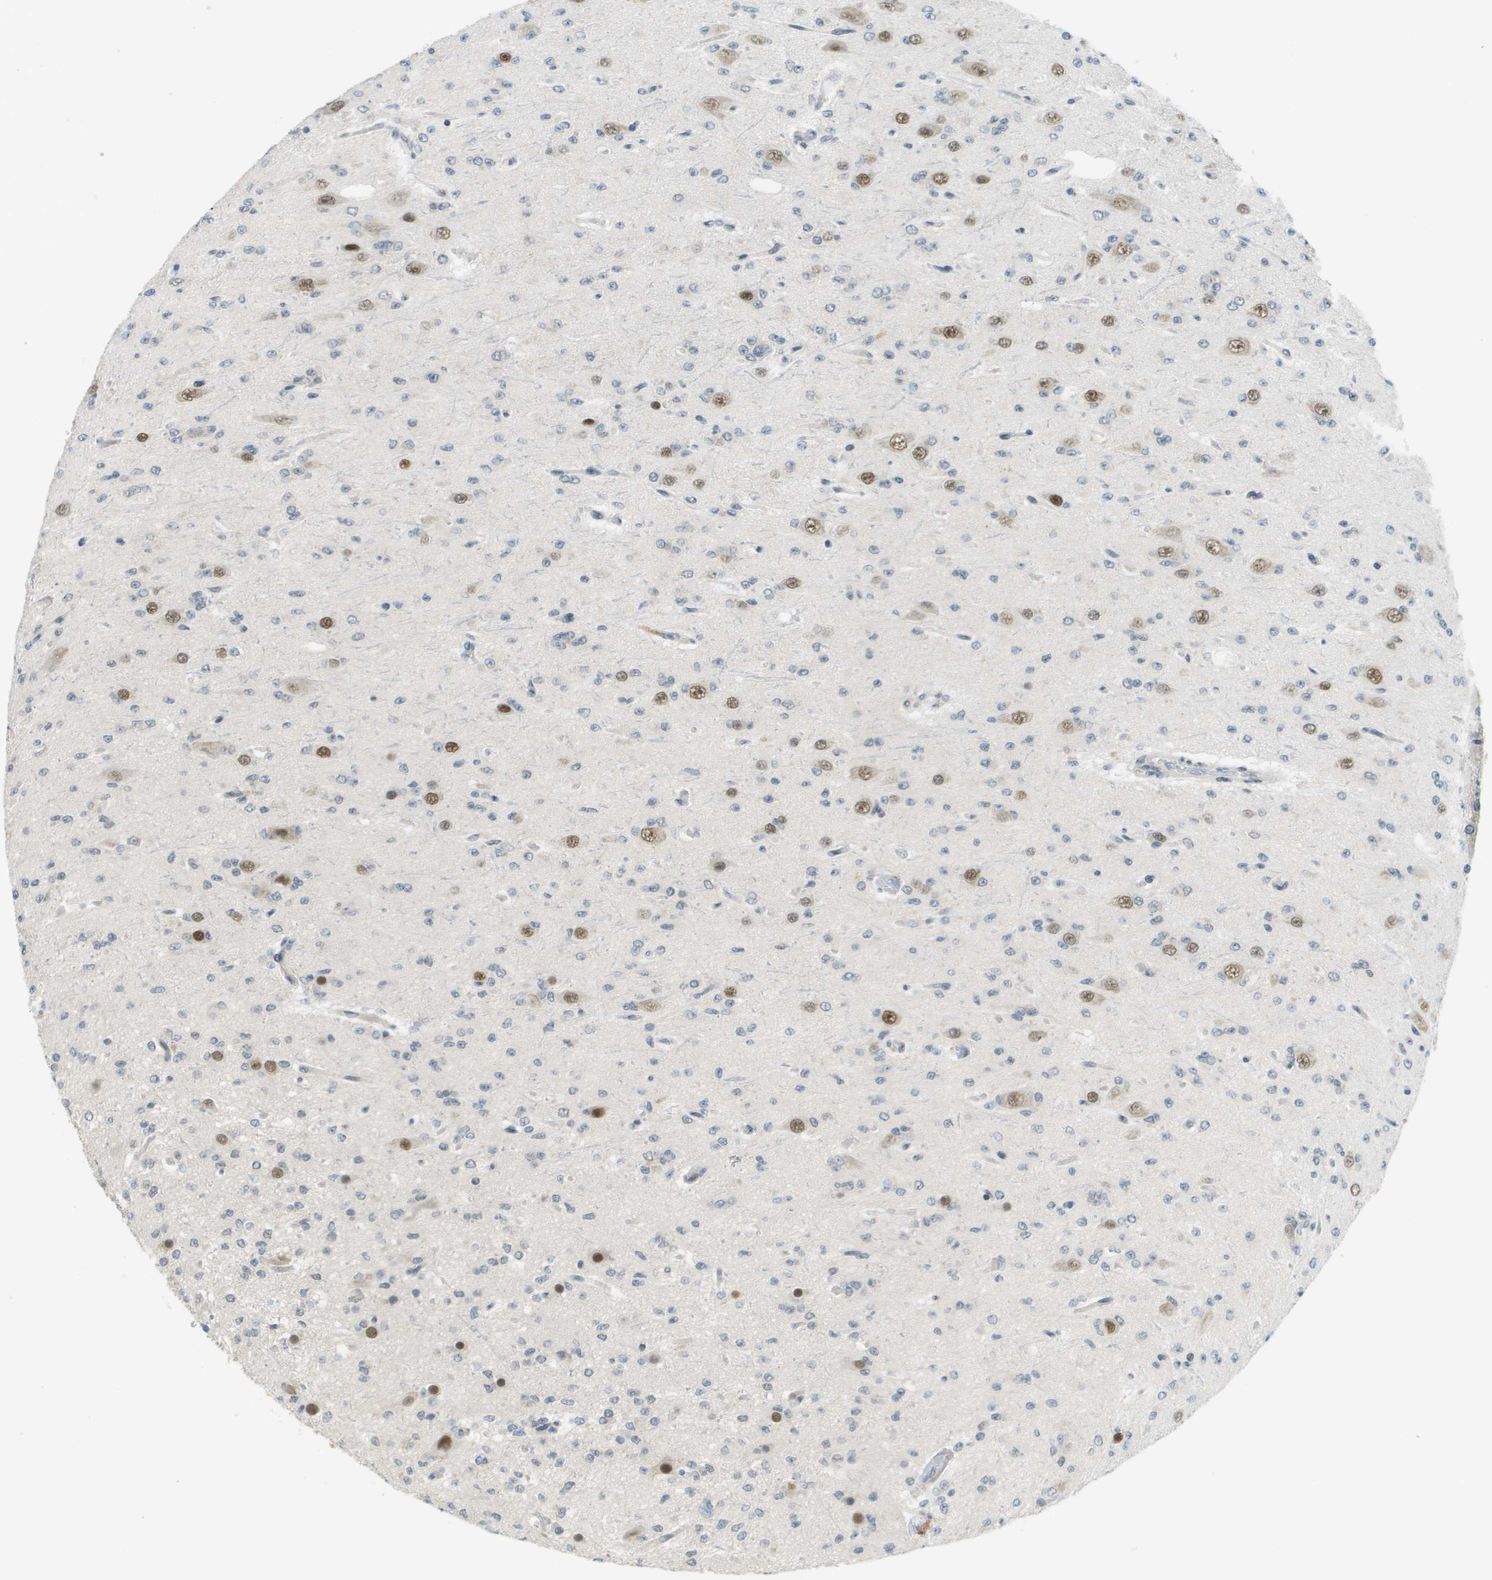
{"staining": {"intensity": "negative", "quantity": "none", "location": "none"}, "tissue": "glioma", "cell_type": "Tumor cells", "image_type": "cancer", "snomed": [{"axis": "morphology", "description": "Glioma, malignant, Low grade"}, {"axis": "topography", "description": "Brain"}], "caption": "Histopathology image shows no significant protein expression in tumor cells of malignant glioma (low-grade).", "gene": "ARID1B", "patient": {"sex": "male", "age": 38}}